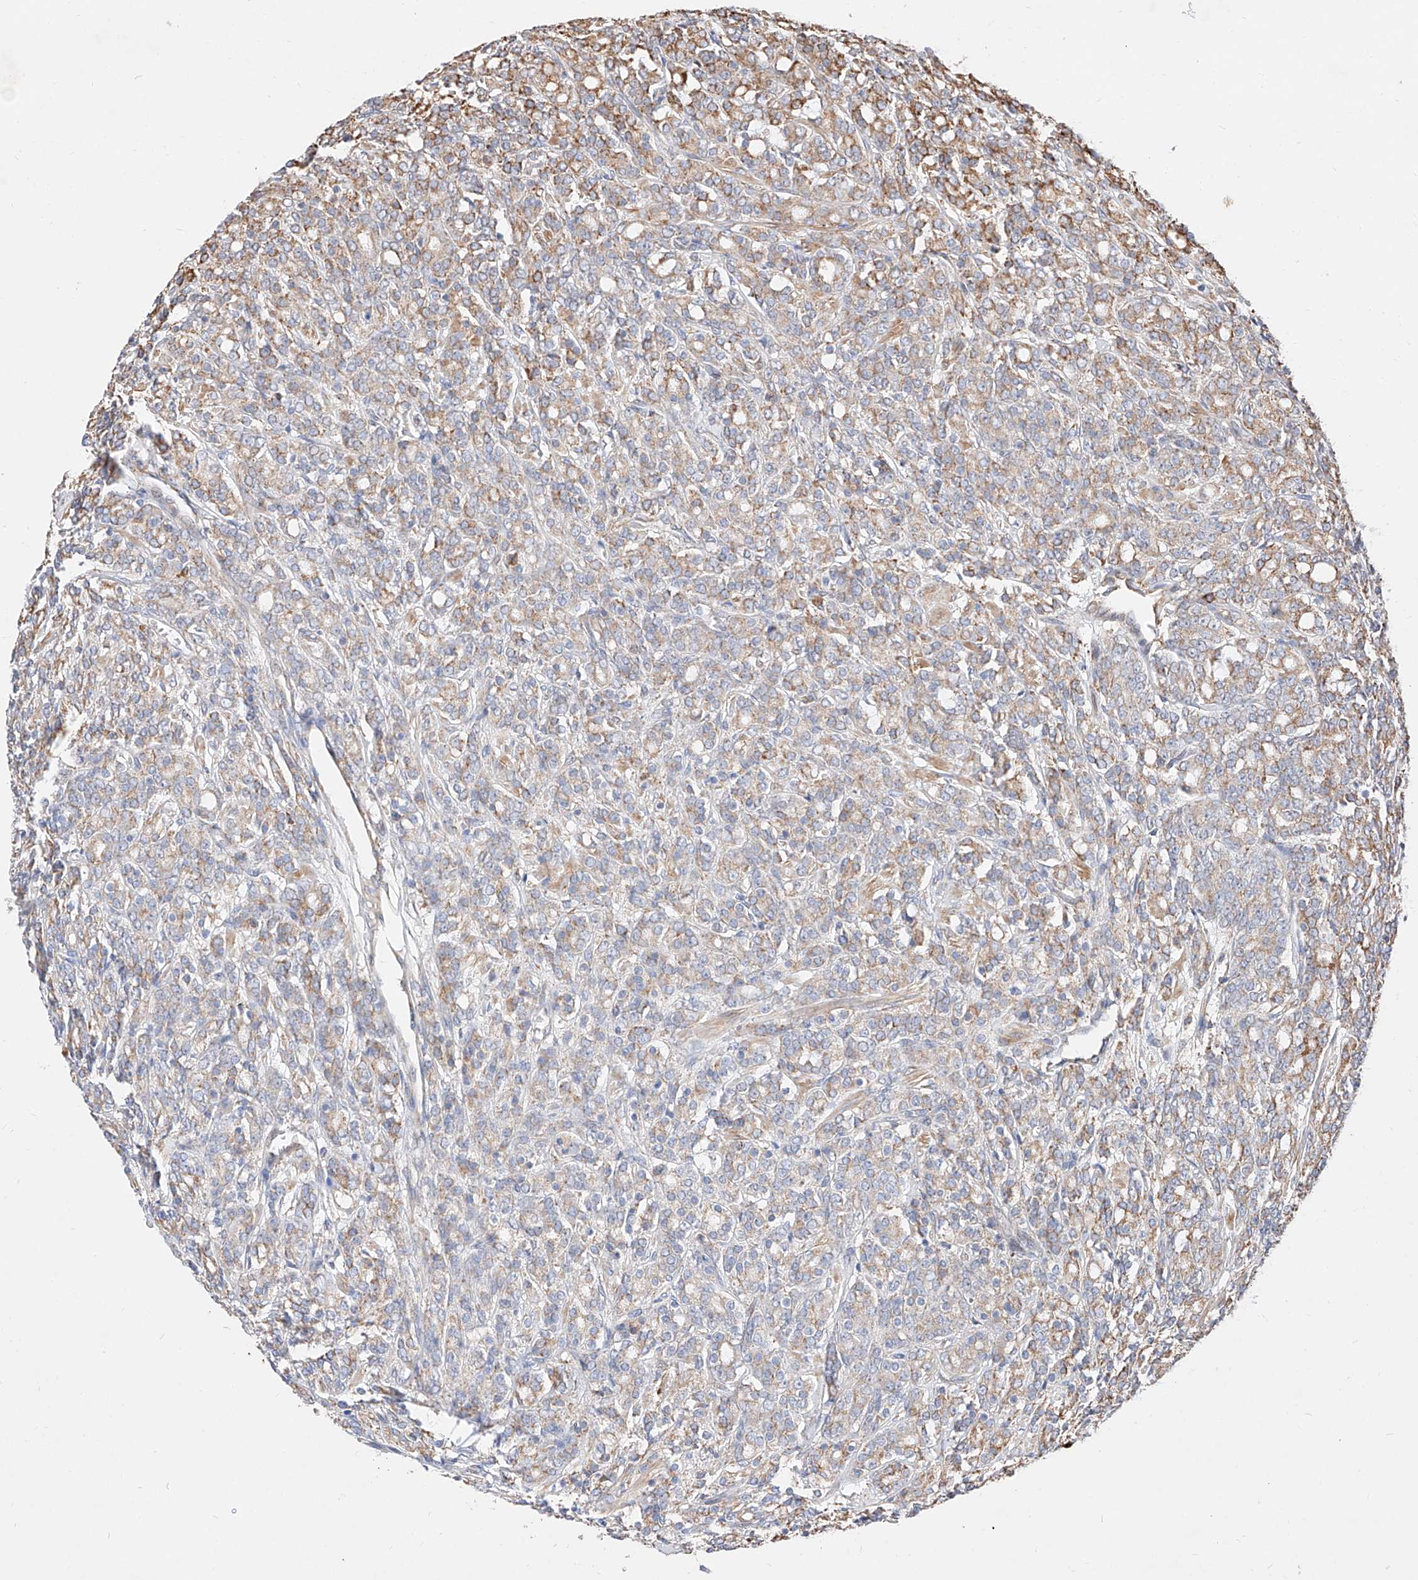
{"staining": {"intensity": "weak", "quantity": "25%-75%", "location": "cytoplasmic/membranous"}, "tissue": "prostate cancer", "cell_type": "Tumor cells", "image_type": "cancer", "snomed": [{"axis": "morphology", "description": "Adenocarcinoma, High grade"}, {"axis": "topography", "description": "Prostate"}], "caption": "Prostate cancer stained for a protein reveals weak cytoplasmic/membranous positivity in tumor cells. (Stains: DAB in brown, nuclei in blue, Microscopy: brightfield microscopy at high magnification).", "gene": "ATP9B", "patient": {"sex": "male", "age": 62}}